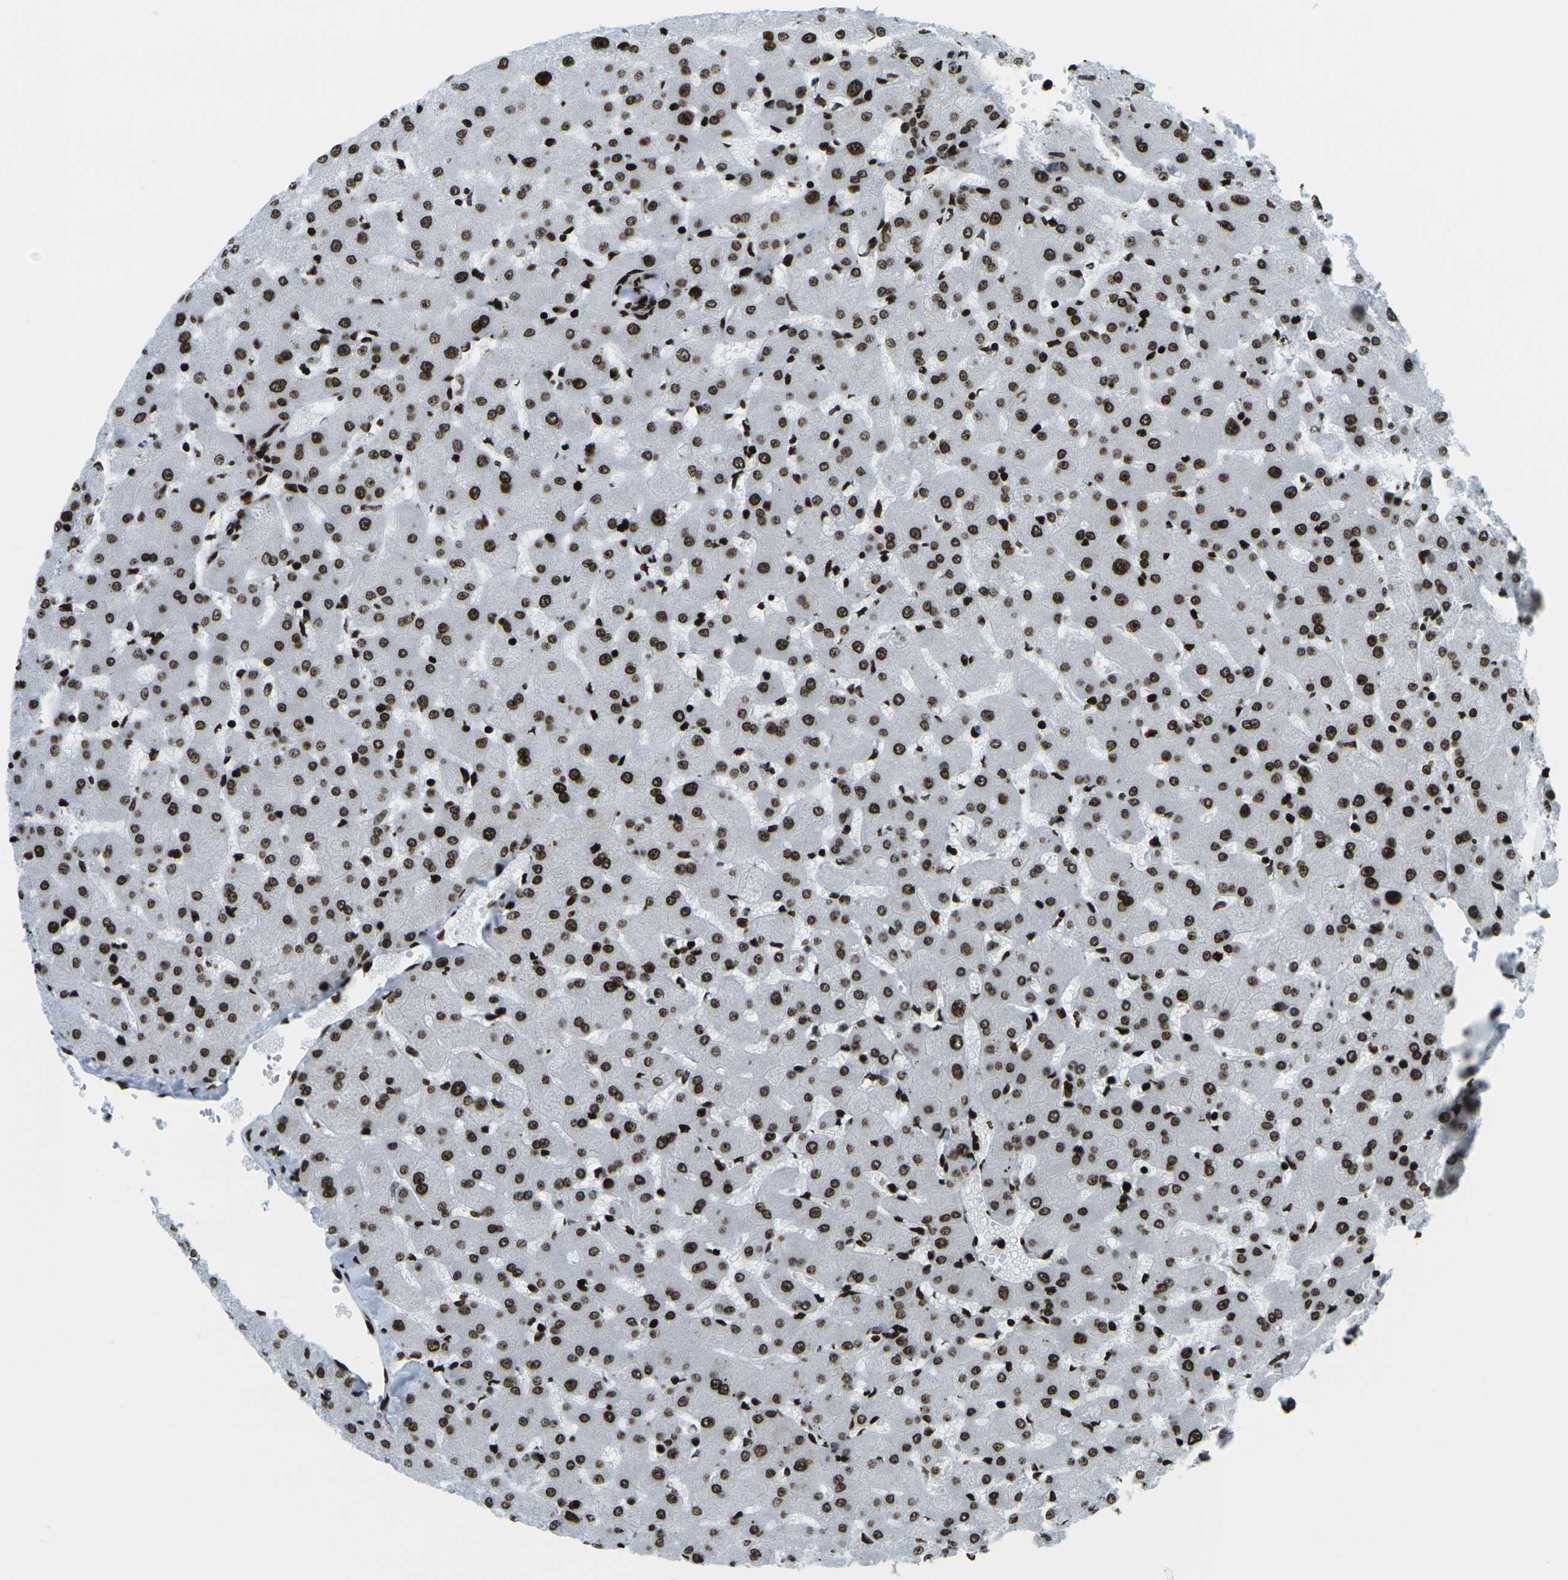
{"staining": {"intensity": "moderate", "quantity": ">75%", "location": "nuclear"}, "tissue": "liver", "cell_type": "Cholangiocytes", "image_type": "normal", "snomed": [{"axis": "morphology", "description": "Normal tissue, NOS"}, {"axis": "topography", "description": "Liver"}], "caption": "High-power microscopy captured an IHC photomicrograph of unremarkable liver, revealing moderate nuclear staining in approximately >75% of cholangiocytes.", "gene": "H3", "patient": {"sex": "female", "age": 63}}